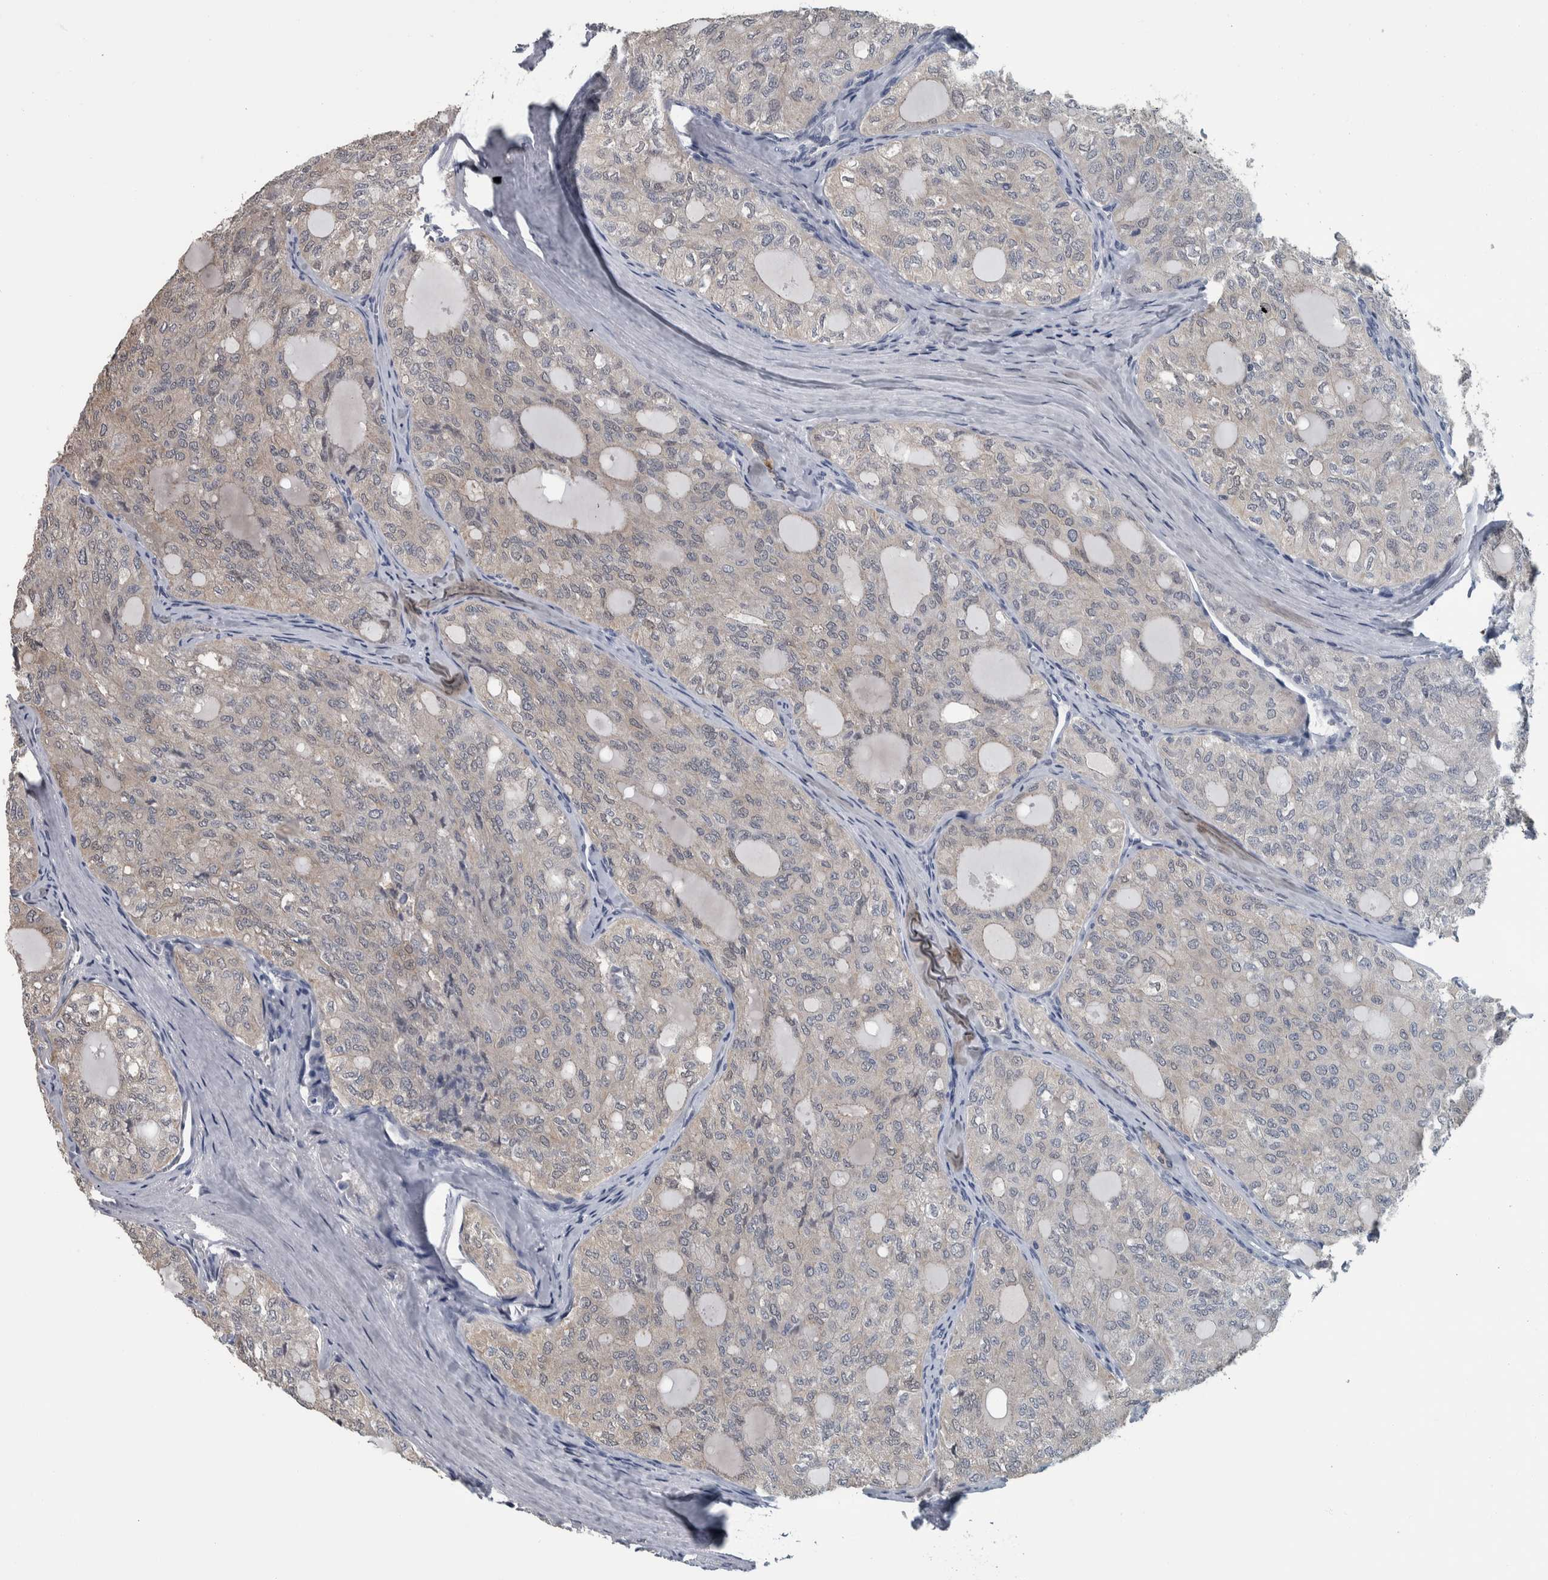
{"staining": {"intensity": "negative", "quantity": "none", "location": "none"}, "tissue": "thyroid cancer", "cell_type": "Tumor cells", "image_type": "cancer", "snomed": [{"axis": "morphology", "description": "Follicular adenoma carcinoma, NOS"}, {"axis": "topography", "description": "Thyroid gland"}], "caption": "This is an IHC photomicrograph of human thyroid cancer (follicular adenoma carcinoma). There is no staining in tumor cells.", "gene": "CAVIN4", "patient": {"sex": "male", "age": 75}}